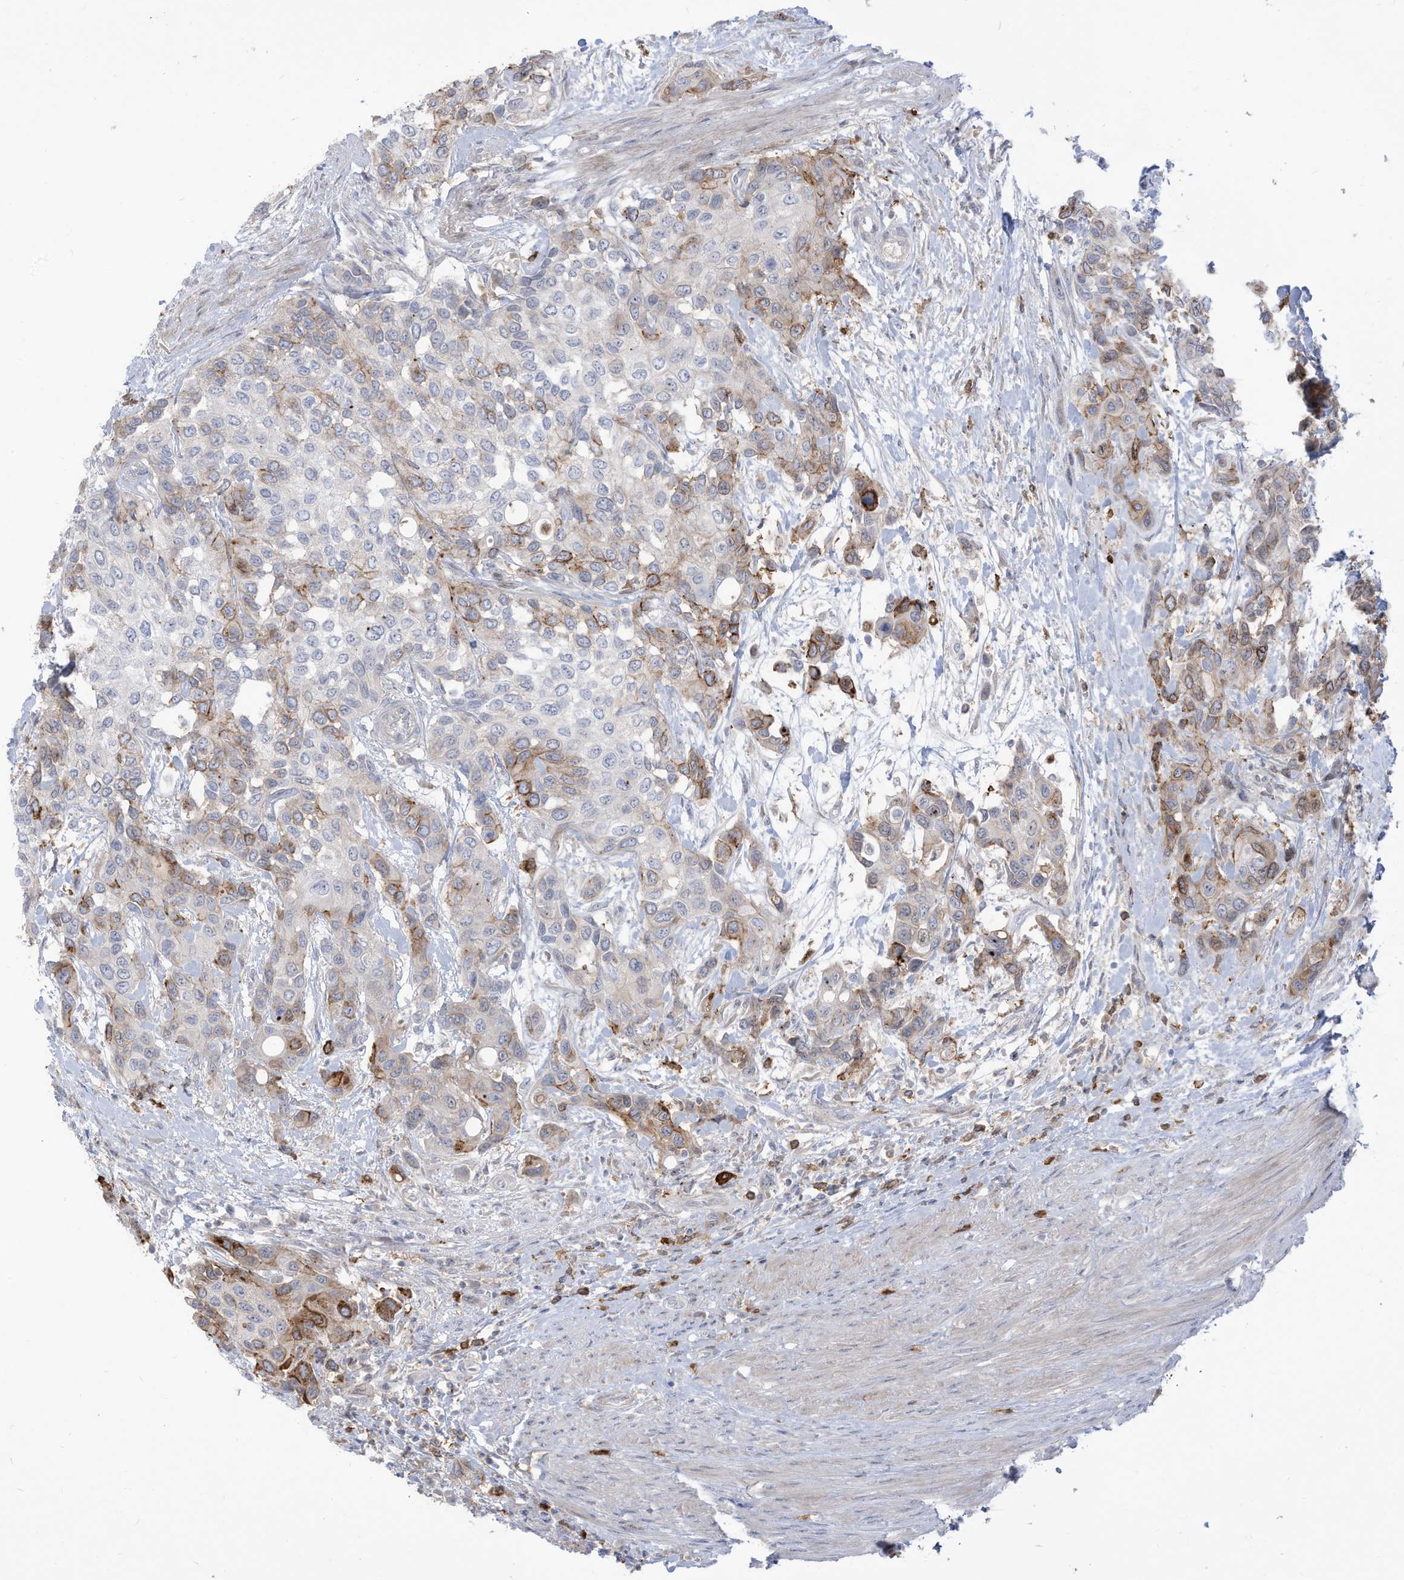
{"staining": {"intensity": "moderate", "quantity": "<25%", "location": "cytoplasmic/membranous"}, "tissue": "urothelial cancer", "cell_type": "Tumor cells", "image_type": "cancer", "snomed": [{"axis": "morphology", "description": "Normal tissue, NOS"}, {"axis": "morphology", "description": "Urothelial carcinoma, High grade"}, {"axis": "topography", "description": "Vascular tissue"}, {"axis": "topography", "description": "Urinary bladder"}], "caption": "IHC (DAB) staining of human urothelial cancer shows moderate cytoplasmic/membranous protein expression in approximately <25% of tumor cells. The protein is shown in brown color, while the nuclei are stained blue.", "gene": "NOTO", "patient": {"sex": "female", "age": 56}}